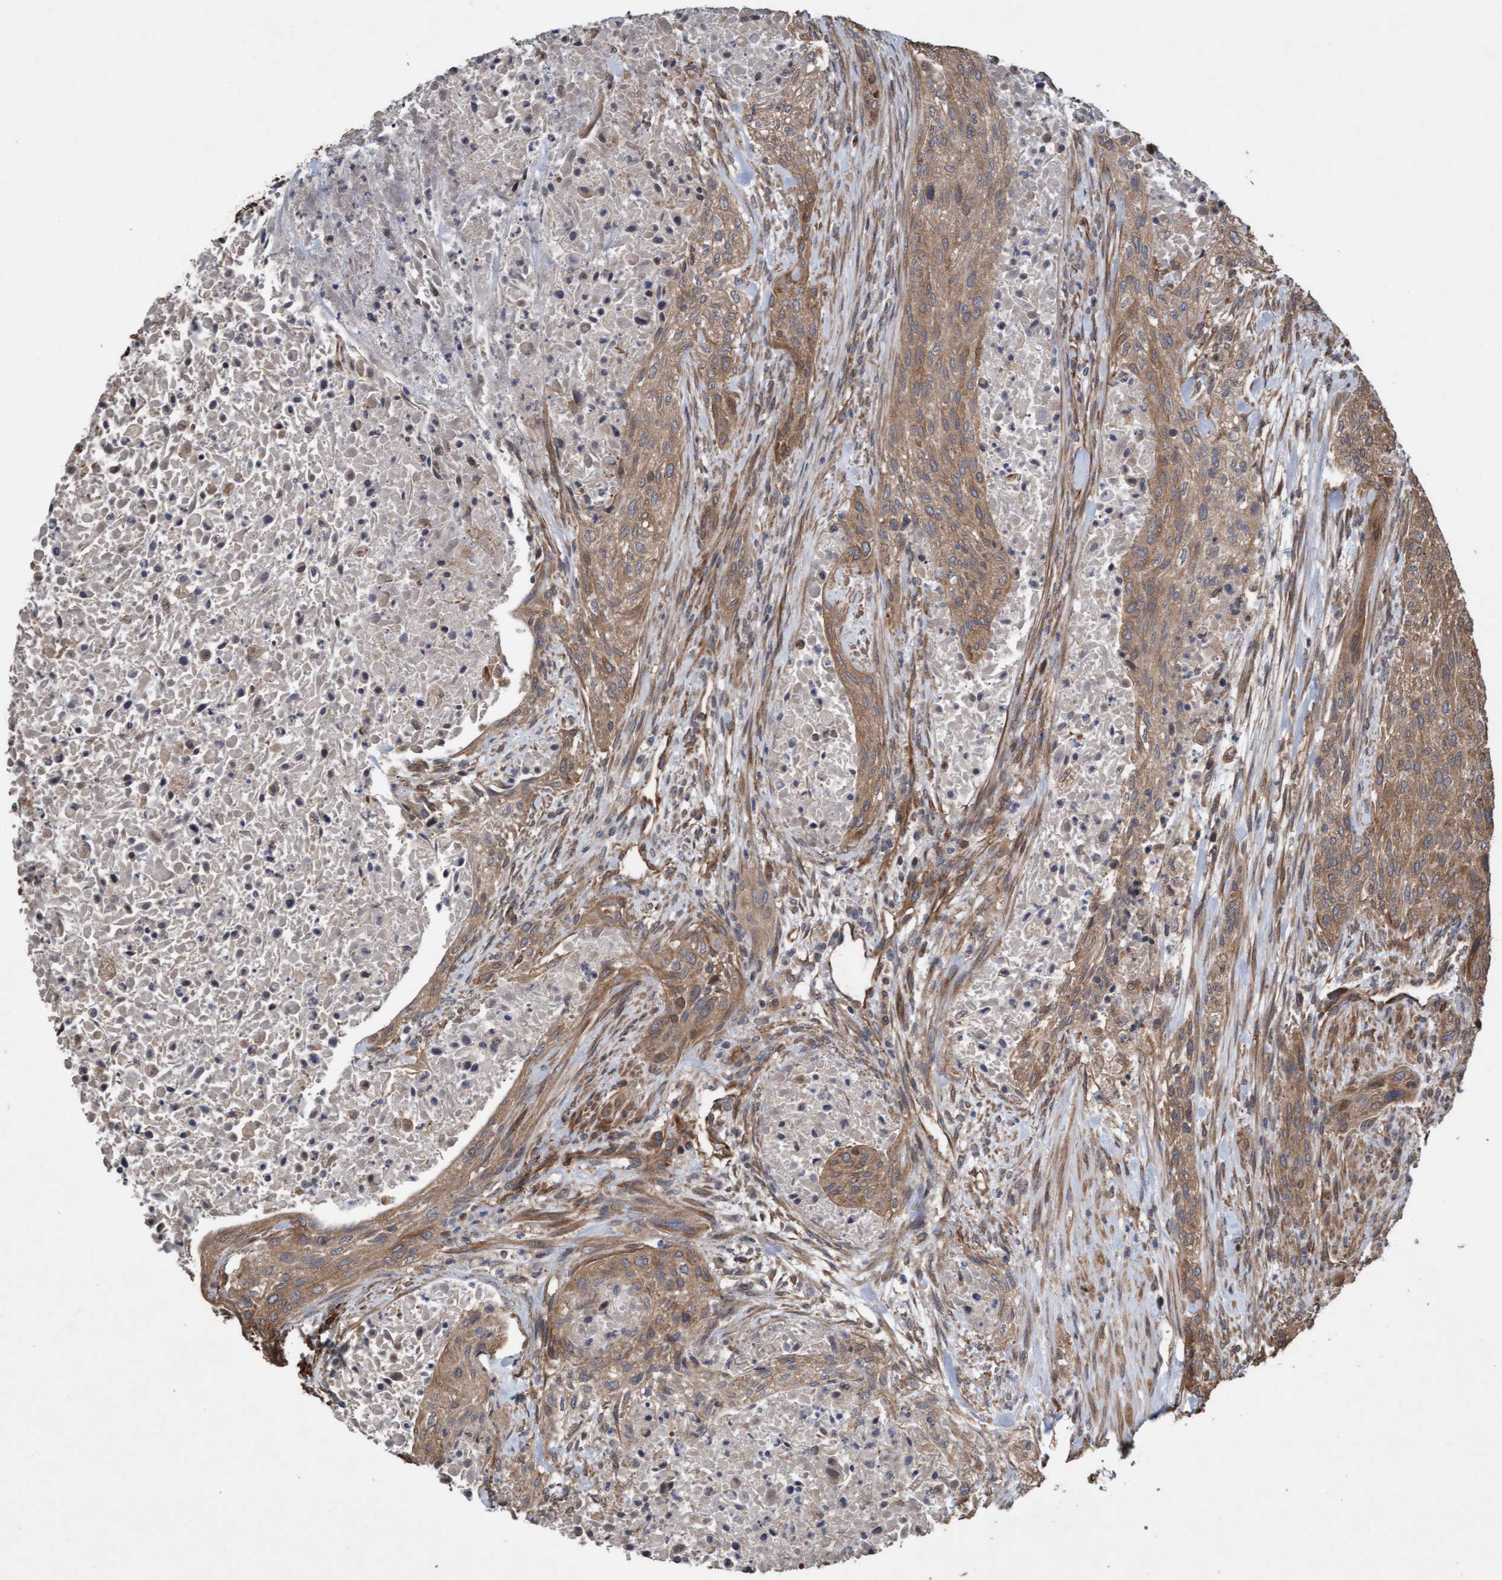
{"staining": {"intensity": "moderate", "quantity": ">75%", "location": "cytoplasmic/membranous"}, "tissue": "urothelial cancer", "cell_type": "Tumor cells", "image_type": "cancer", "snomed": [{"axis": "morphology", "description": "Urothelial carcinoma, Low grade"}, {"axis": "morphology", "description": "Urothelial carcinoma, High grade"}, {"axis": "topography", "description": "Urinary bladder"}], "caption": "Protein positivity by immunohistochemistry shows moderate cytoplasmic/membranous expression in about >75% of tumor cells in urothelial cancer.", "gene": "CDC42EP4", "patient": {"sex": "male", "age": 35}}